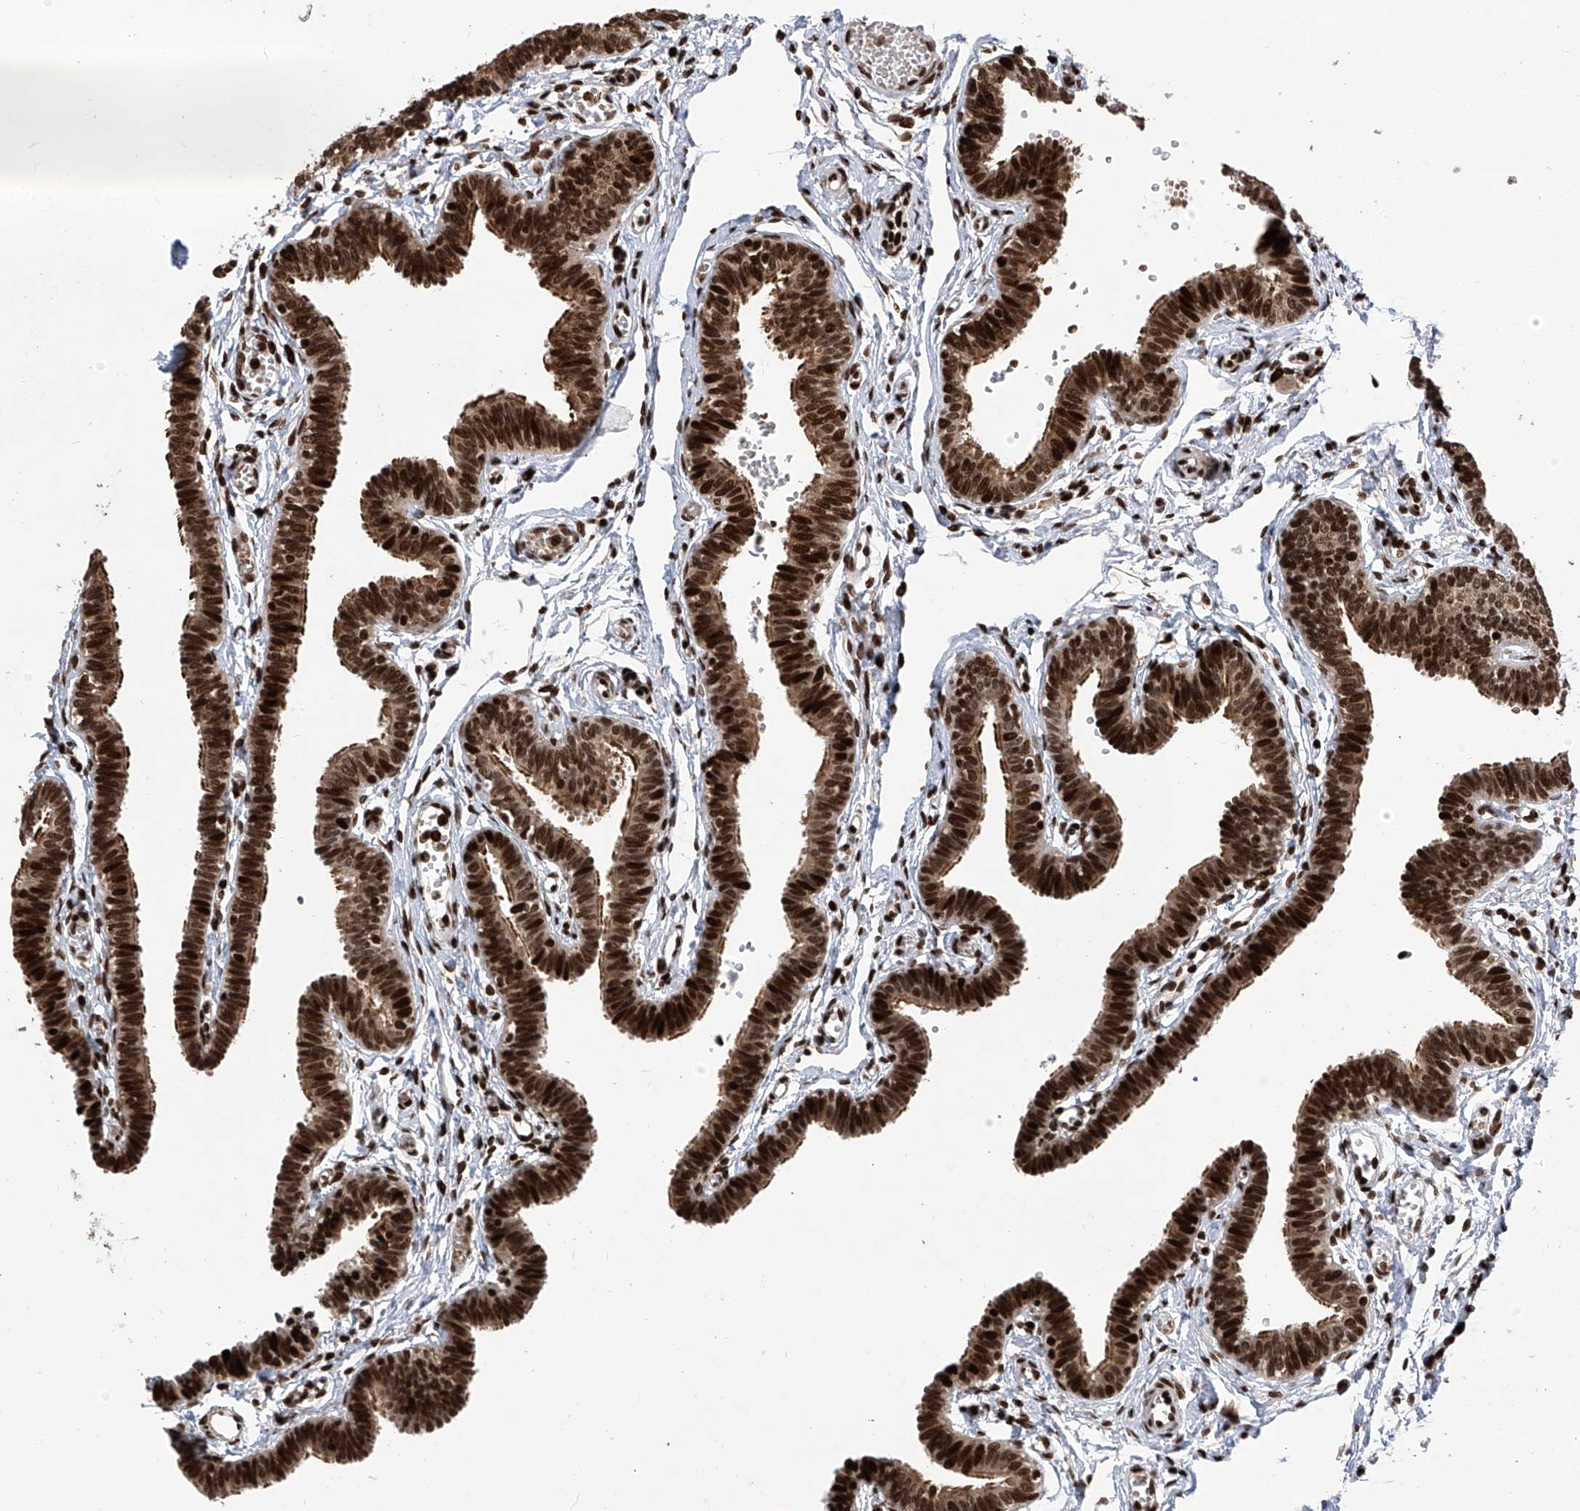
{"staining": {"intensity": "strong", "quantity": ">75%", "location": "cytoplasmic/membranous,nuclear"}, "tissue": "fallopian tube", "cell_type": "Glandular cells", "image_type": "normal", "snomed": [{"axis": "morphology", "description": "Normal tissue, NOS"}, {"axis": "topography", "description": "Fallopian tube"}, {"axis": "topography", "description": "Ovary"}], "caption": "Glandular cells reveal strong cytoplasmic/membranous,nuclear expression in about >75% of cells in normal fallopian tube.", "gene": "PAK1IP1", "patient": {"sex": "female", "age": 23}}